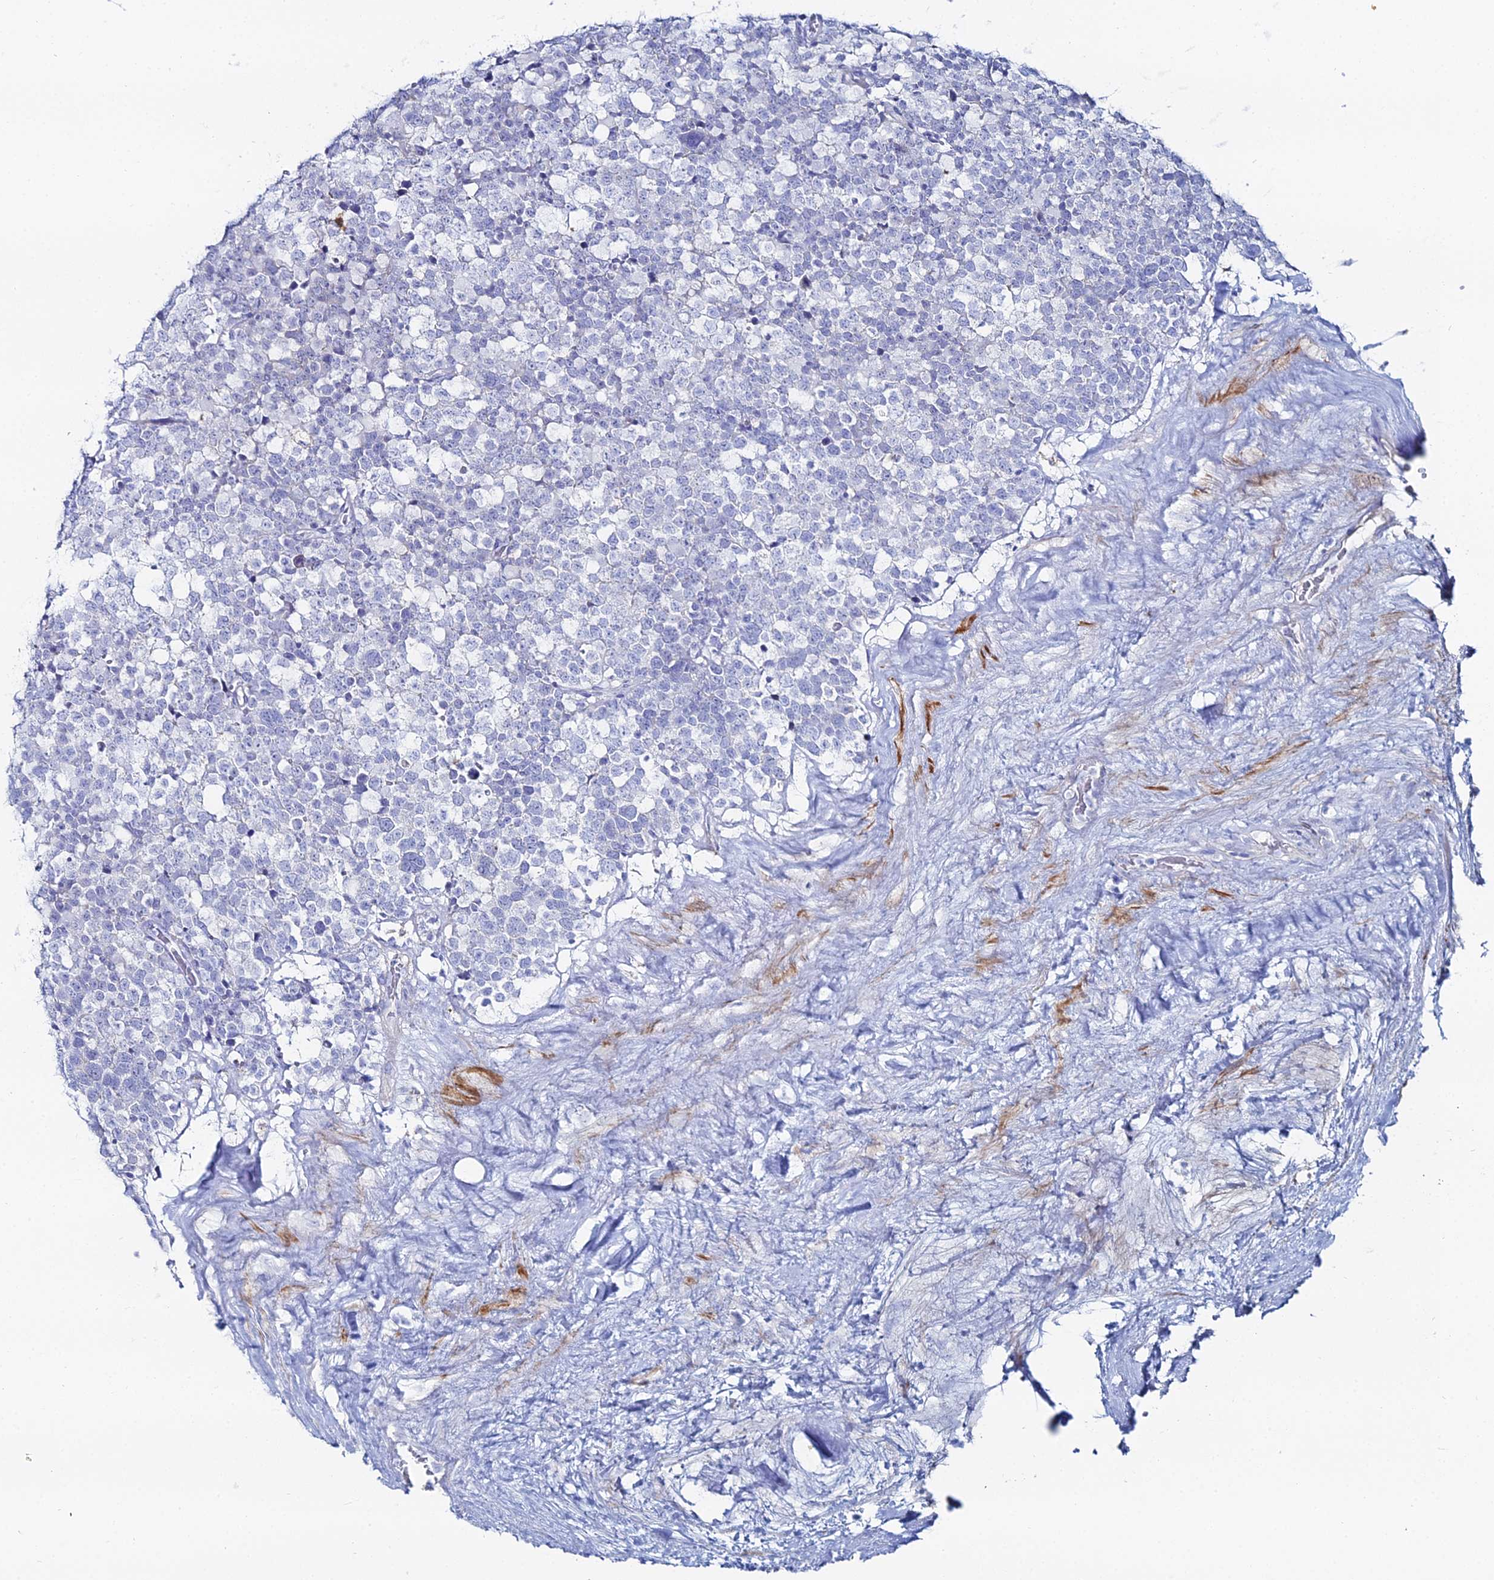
{"staining": {"intensity": "negative", "quantity": "none", "location": "none"}, "tissue": "testis cancer", "cell_type": "Tumor cells", "image_type": "cancer", "snomed": [{"axis": "morphology", "description": "Seminoma, NOS"}, {"axis": "topography", "description": "Testis"}], "caption": "Testis cancer (seminoma) was stained to show a protein in brown. There is no significant staining in tumor cells. (Stains: DAB immunohistochemistry with hematoxylin counter stain, Microscopy: brightfield microscopy at high magnification).", "gene": "DHX34", "patient": {"sex": "male", "age": 71}}